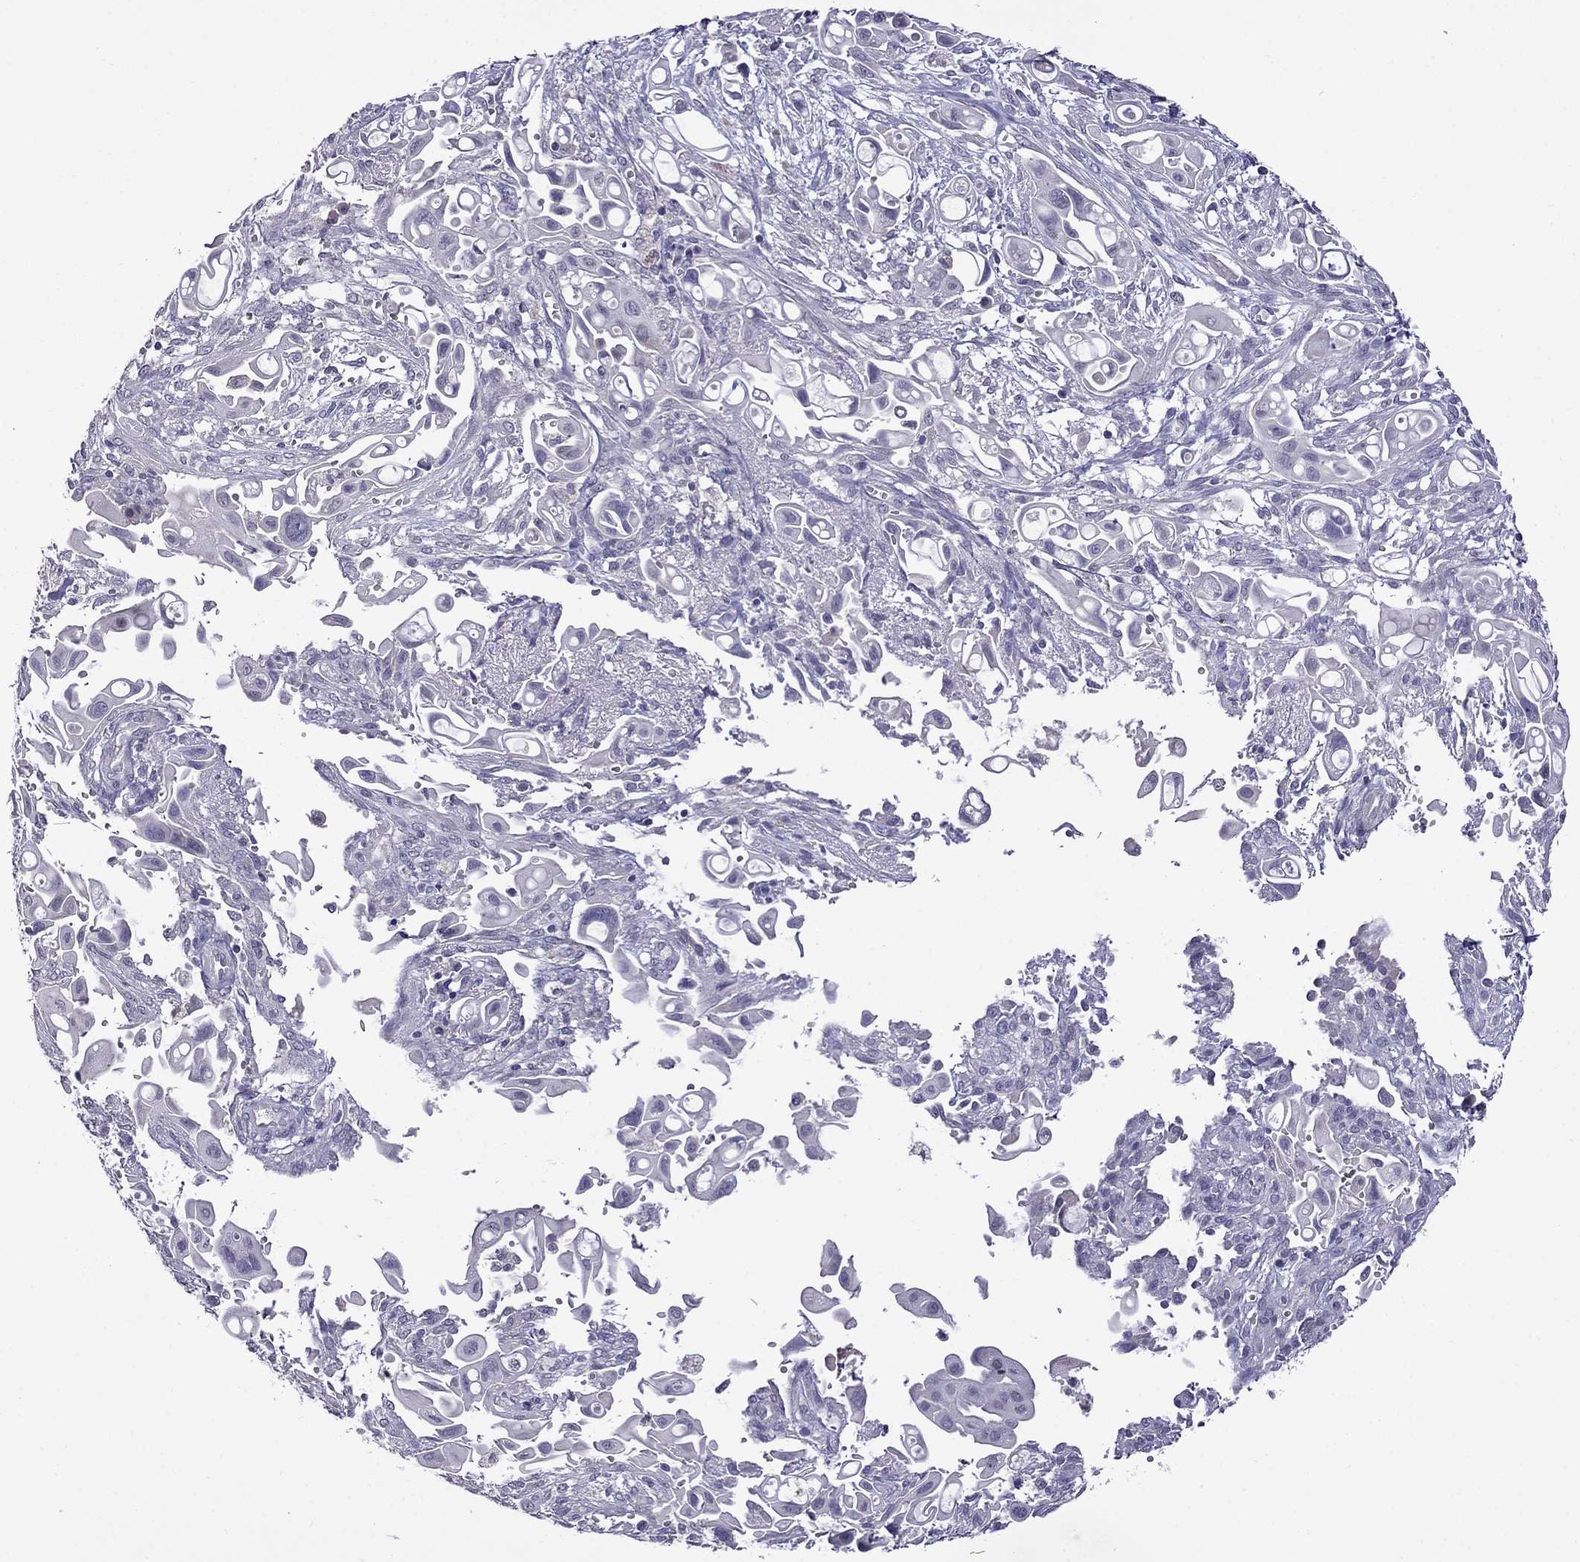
{"staining": {"intensity": "negative", "quantity": "none", "location": "none"}, "tissue": "pancreatic cancer", "cell_type": "Tumor cells", "image_type": "cancer", "snomed": [{"axis": "morphology", "description": "Adenocarcinoma, NOS"}, {"axis": "topography", "description": "Pancreas"}], "caption": "Tumor cells show no significant staining in adenocarcinoma (pancreatic).", "gene": "STAR", "patient": {"sex": "male", "age": 50}}